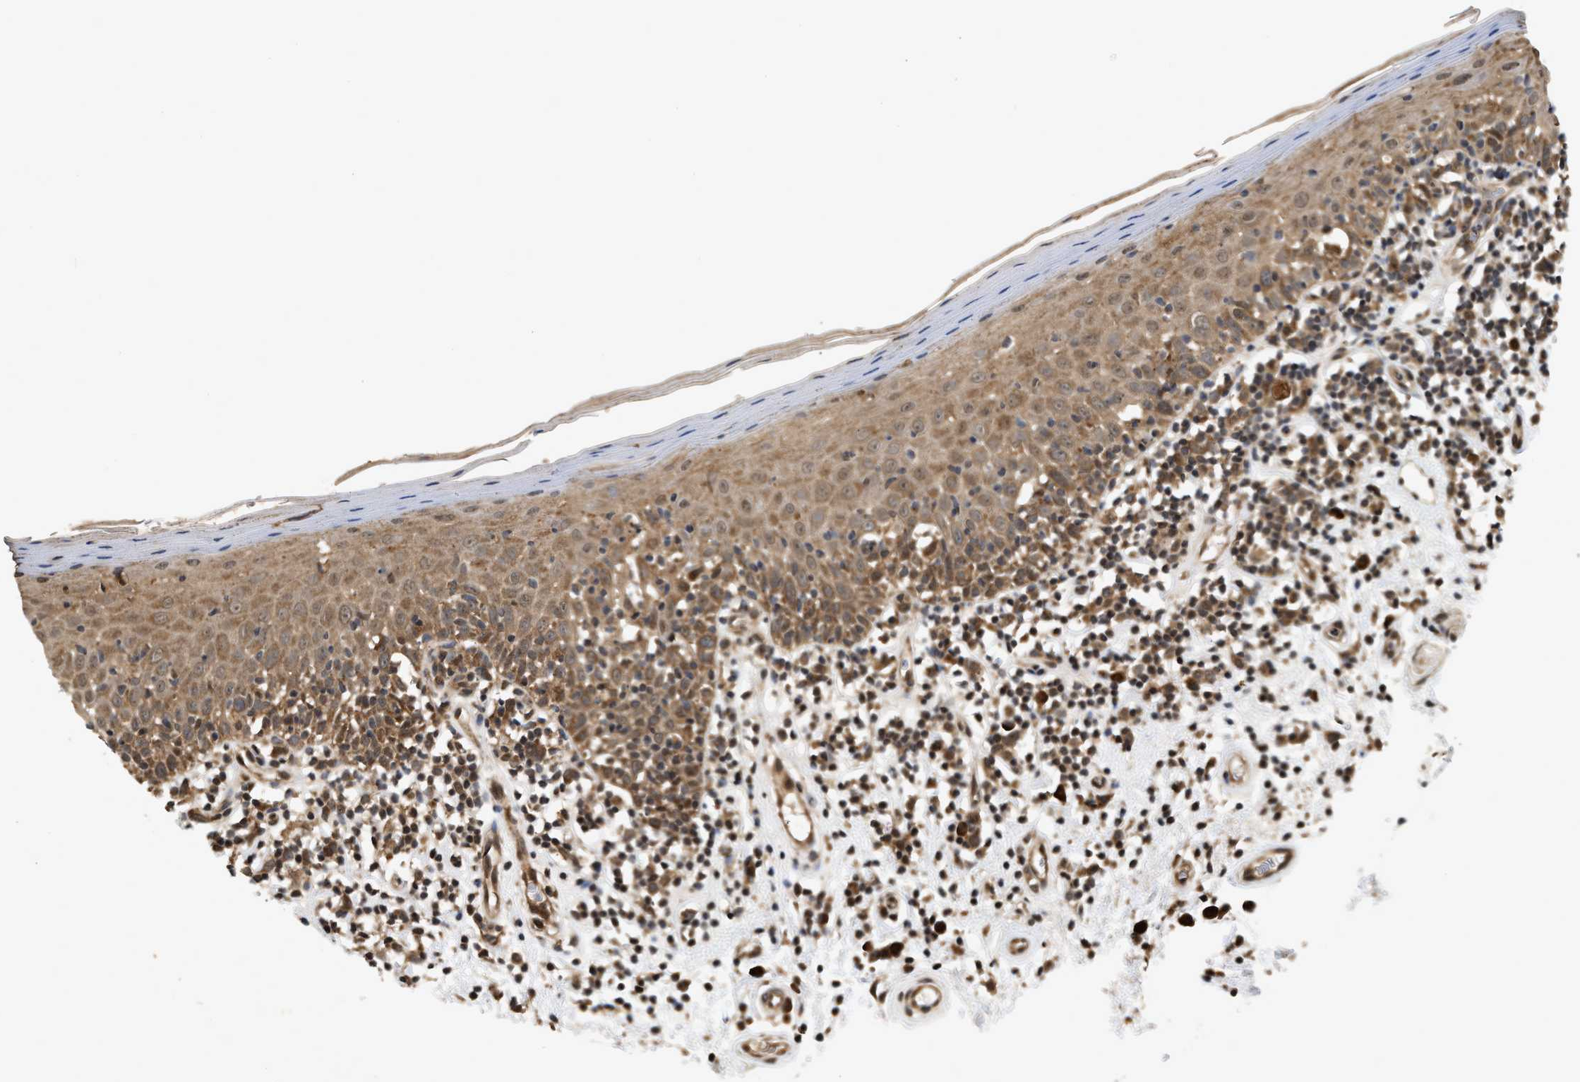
{"staining": {"intensity": "moderate", "quantity": ">75%", "location": "cytoplasmic/membranous"}, "tissue": "oral mucosa", "cell_type": "Squamous epithelial cells", "image_type": "normal", "snomed": [{"axis": "morphology", "description": "Normal tissue, NOS"}, {"axis": "morphology", "description": "Squamous cell carcinoma, NOS"}, {"axis": "topography", "description": "Skeletal muscle"}, {"axis": "topography", "description": "Oral tissue"}, {"axis": "topography", "description": "Head-Neck"}], "caption": "IHC histopathology image of normal oral mucosa stained for a protein (brown), which exhibits medium levels of moderate cytoplasmic/membranous positivity in about >75% of squamous epithelial cells.", "gene": "CFLAR", "patient": {"sex": "male", "age": 71}}